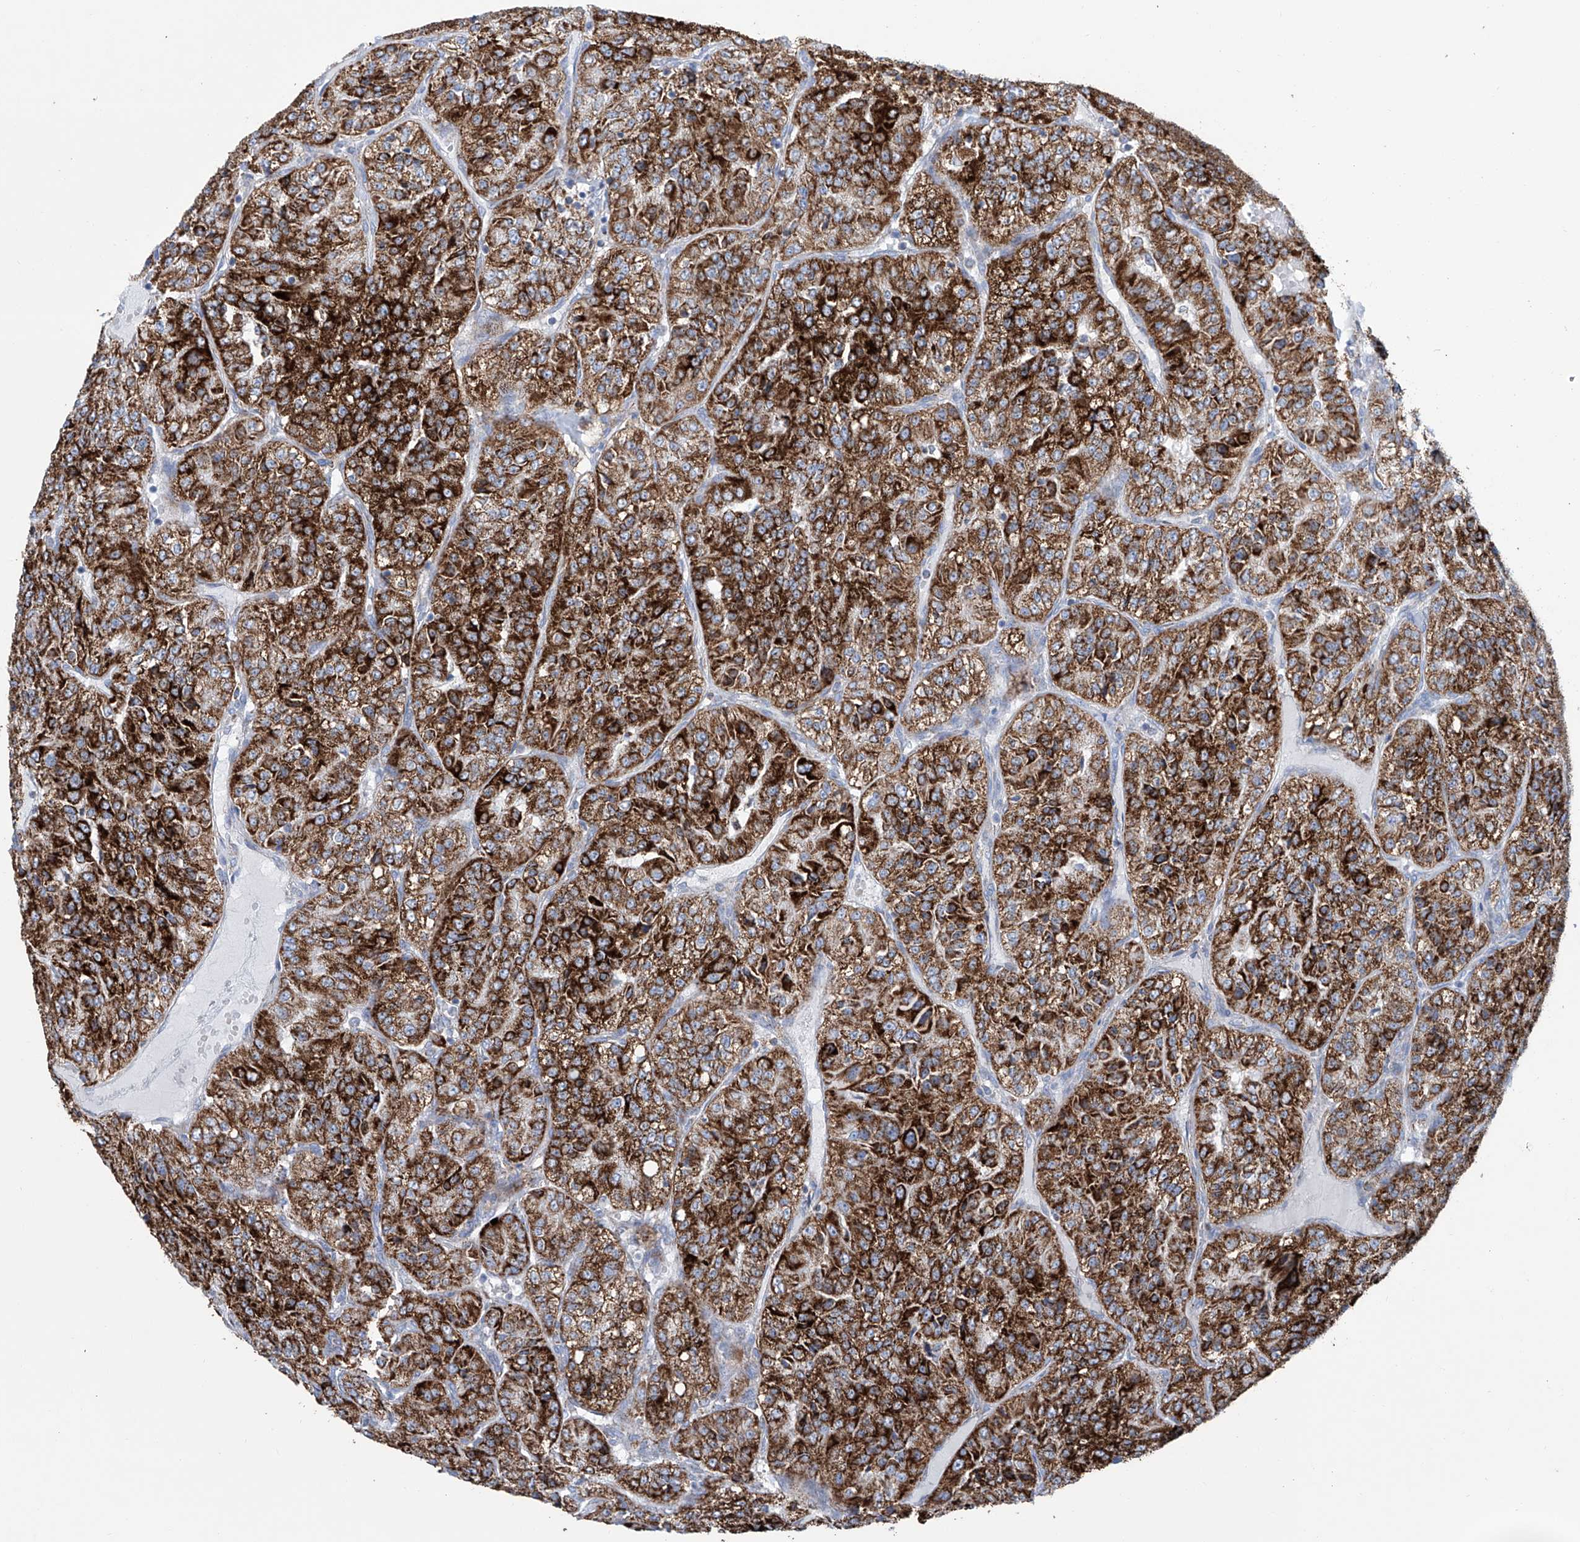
{"staining": {"intensity": "strong", "quantity": ">75%", "location": "cytoplasmic/membranous"}, "tissue": "renal cancer", "cell_type": "Tumor cells", "image_type": "cancer", "snomed": [{"axis": "morphology", "description": "Adenocarcinoma, NOS"}, {"axis": "topography", "description": "Kidney"}], "caption": "Immunohistochemistry (DAB (3,3'-diaminobenzidine)) staining of renal adenocarcinoma displays strong cytoplasmic/membranous protein staining in about >75% of tumor cells. Nuclei are stained in blue.", "gene": "ALDH6A1", "patient": {"sex": "female", "age": 63}}